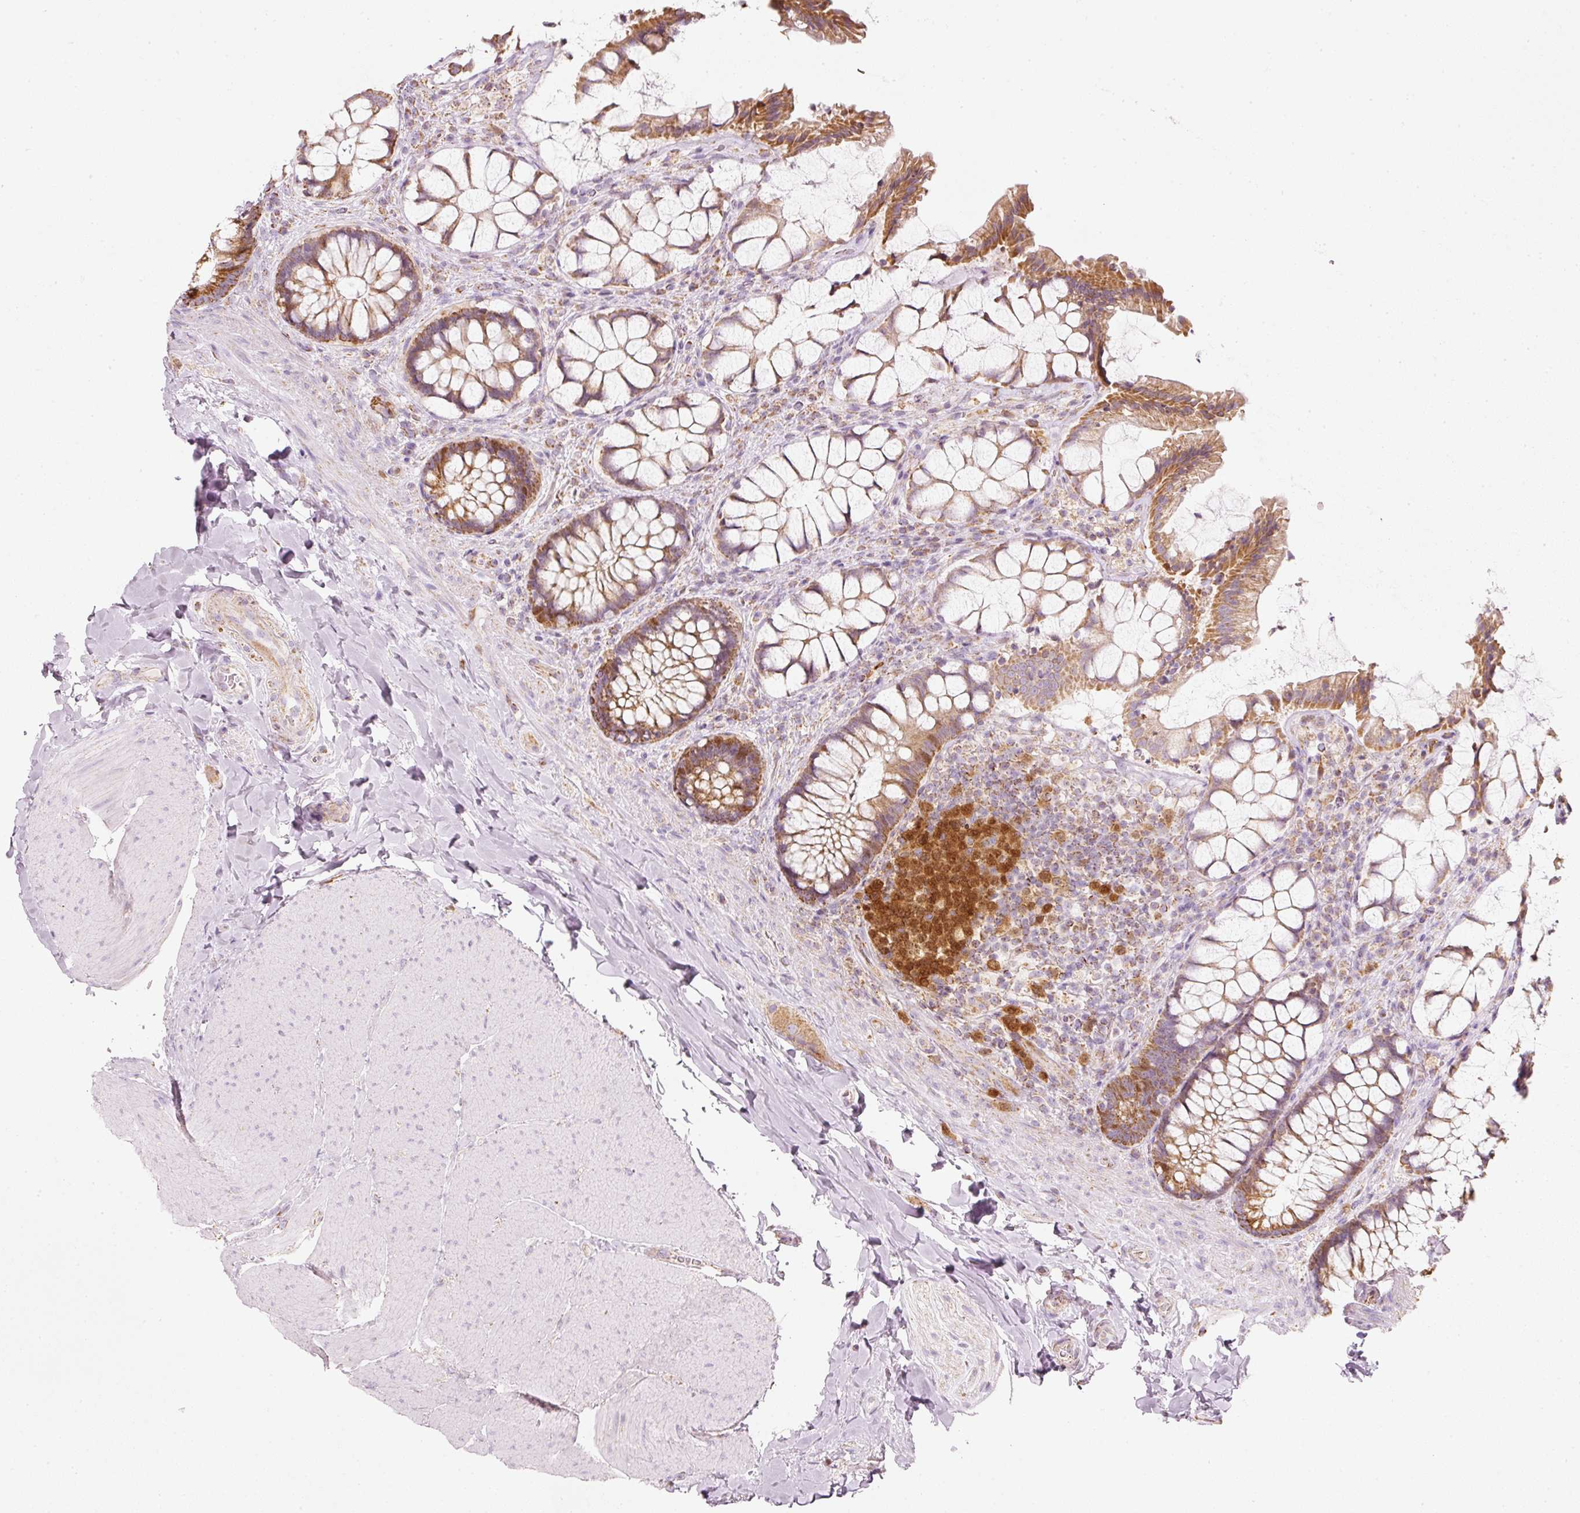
{"staining": {"intensity": "moderate", "quantity": ">75%", "location": "cytoplasmic/membranous,nuclear"}, "tissue": "rectum", "cell_type": "Glandular cells", "image_type": "normal", "snomed": [{"axis": "morphology", "description": "Normal tissue, NOS"}, {"axis": "topography", "description": "Rectum"}], "caption": "This is an image of immunohistochemistry staining of benign rectum, which shows moderate positivity in the cytoplasmic/membranous,nuclear of glandular cells.", "gene": "DUT", "patient": {"sex": "female", "age": 58}}